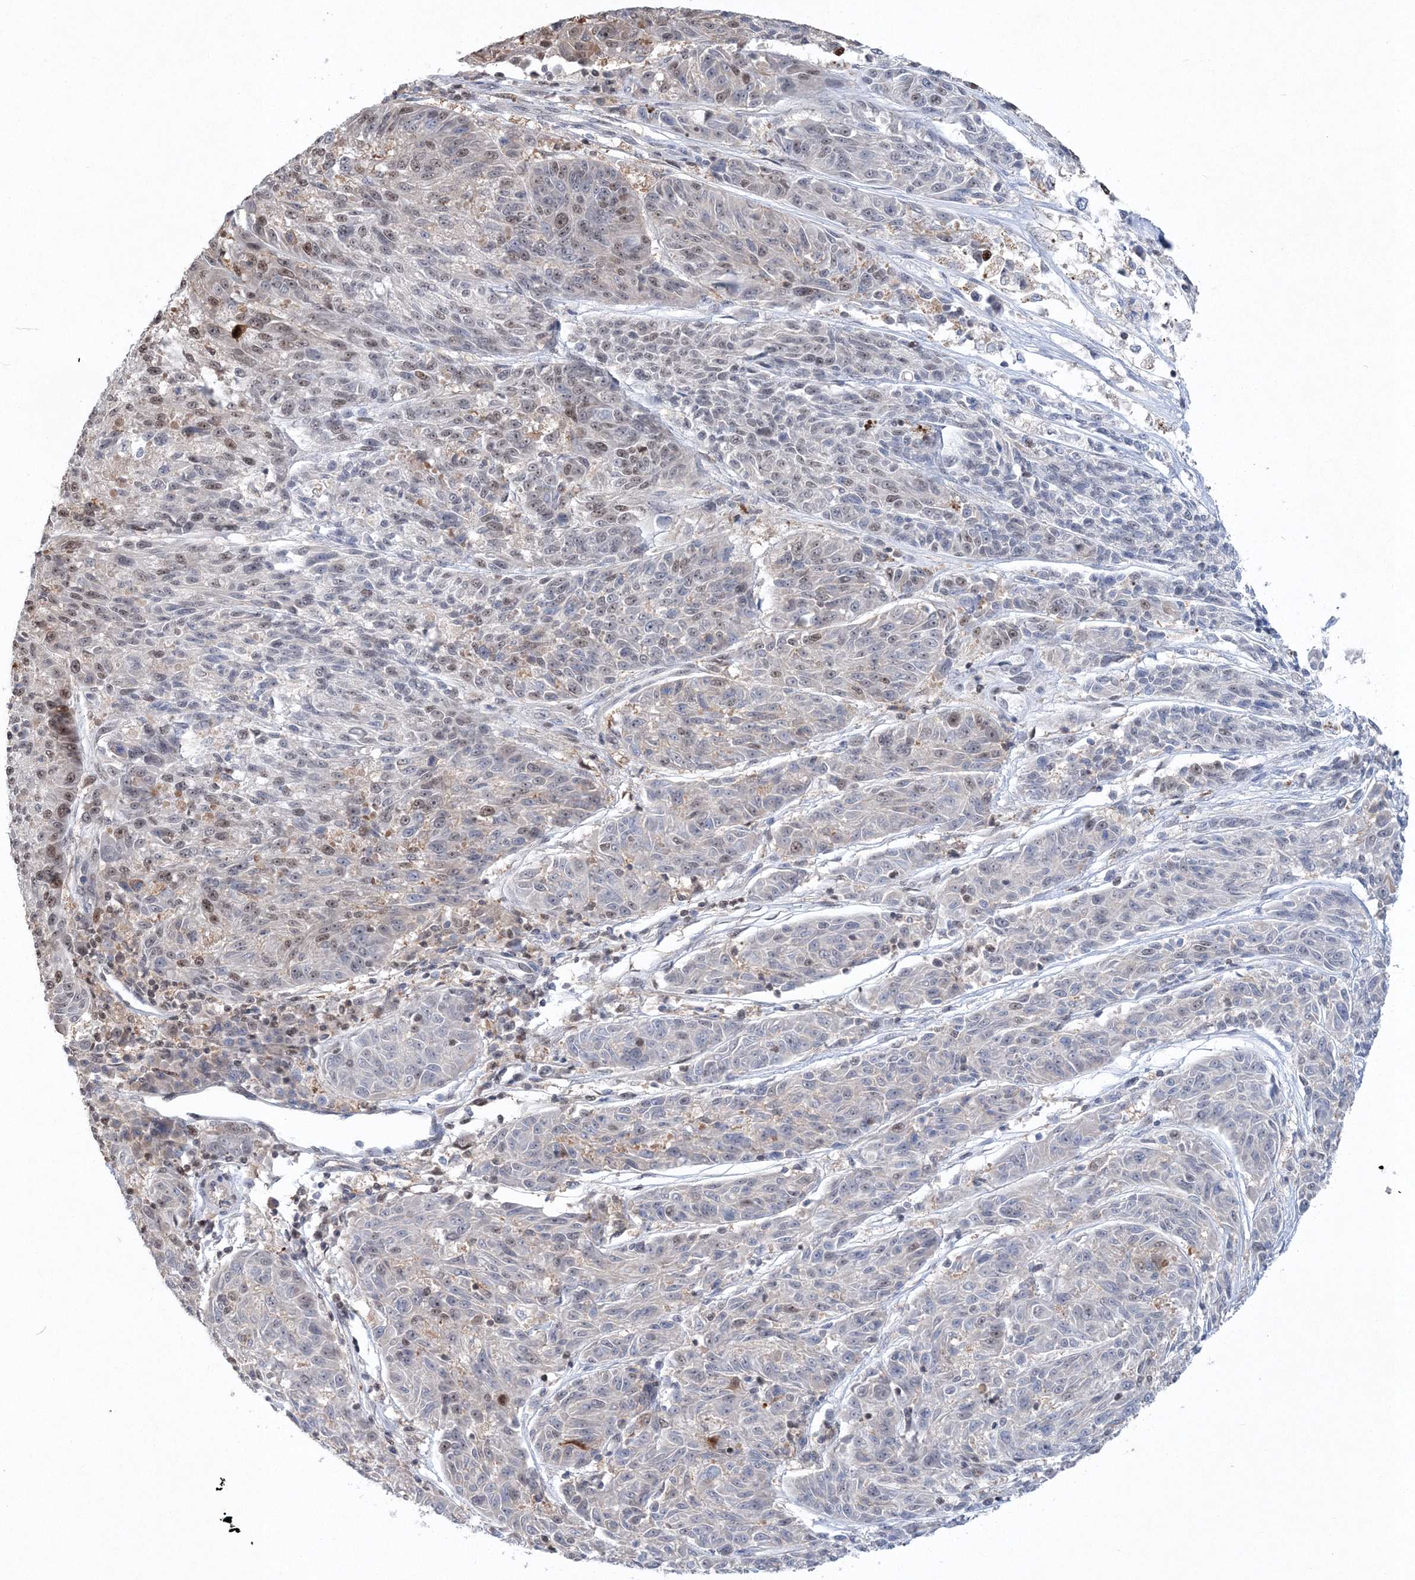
{"staining": {"intensity": "weak", "quantity": "<25%", "location": "nuclear"}, "tissue": "melanoma", "cell_type": "Tumor cells", "image_type": "cancer", "snomed": [{"axis": "morphology", "description": "Malignant melanoma, NOS"}, {"axis": "topography", "description": "Skin"}], "caption": "Image shows no protein staining in tumor cells of melanoma tissue. (Immunohistochemistry (ihc), brightfield microscopy, high magnification).", "gene": "PDS5A", "patient": {"sex": "male", "age": 53}}